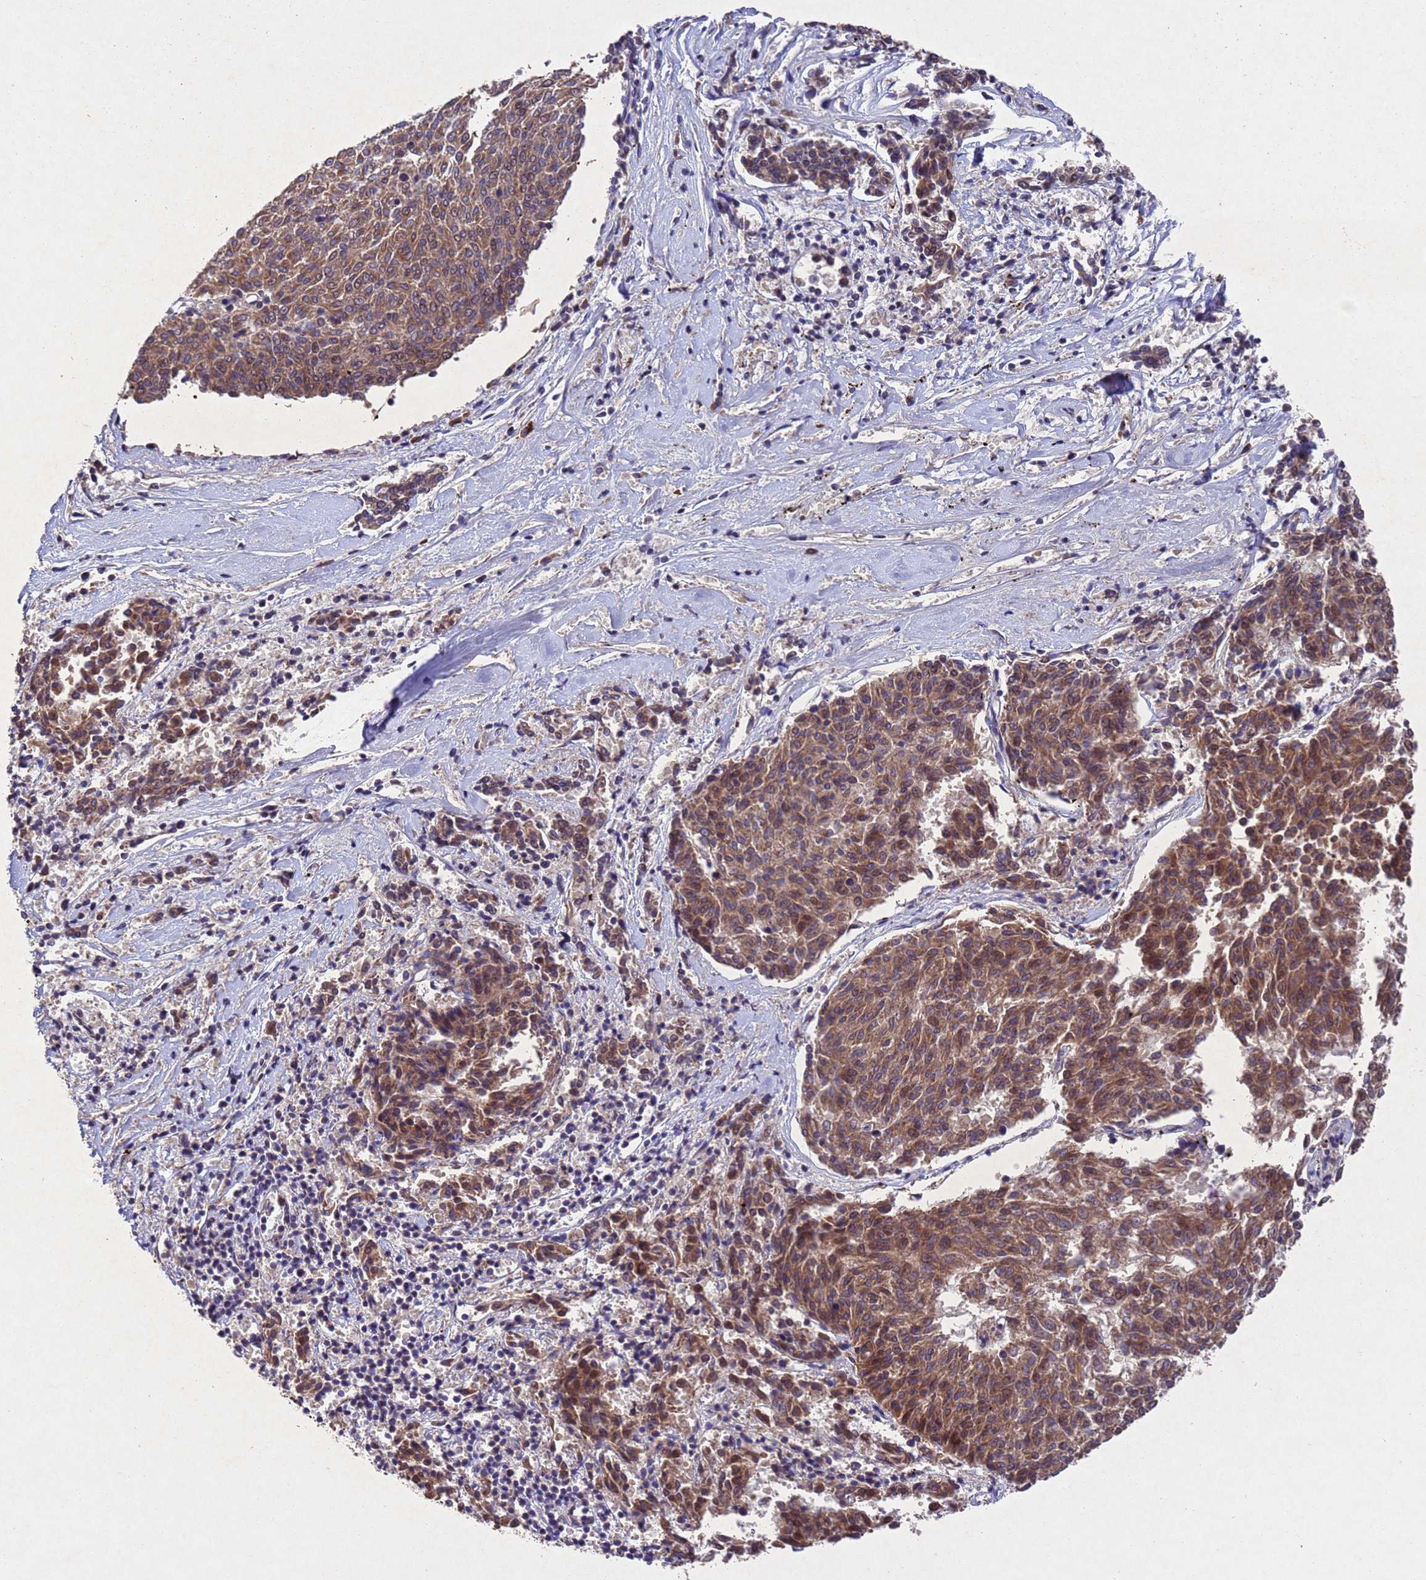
{"staining": {"intensity": "strong", "quantity": "25%-75%", "location": "cytoplasmic/membranous,nuclear"}, "tissue": "melanoma", "cell_type": "Tumor cells", "image_type": "cancer", "snomed": [{"axis": "morphology", "description": "Malignant melanoma, NOS"}, {"axis": "topography", "description": "Skin"}], "caption": "Strong cytoplasmic/membranous and nuclear positivity for a protein is appreciated in about 25%-75% of tumor cells of melanoma using IHC.", "gene": "TBK1", "patient": {"sex": "female", "age": 72}}